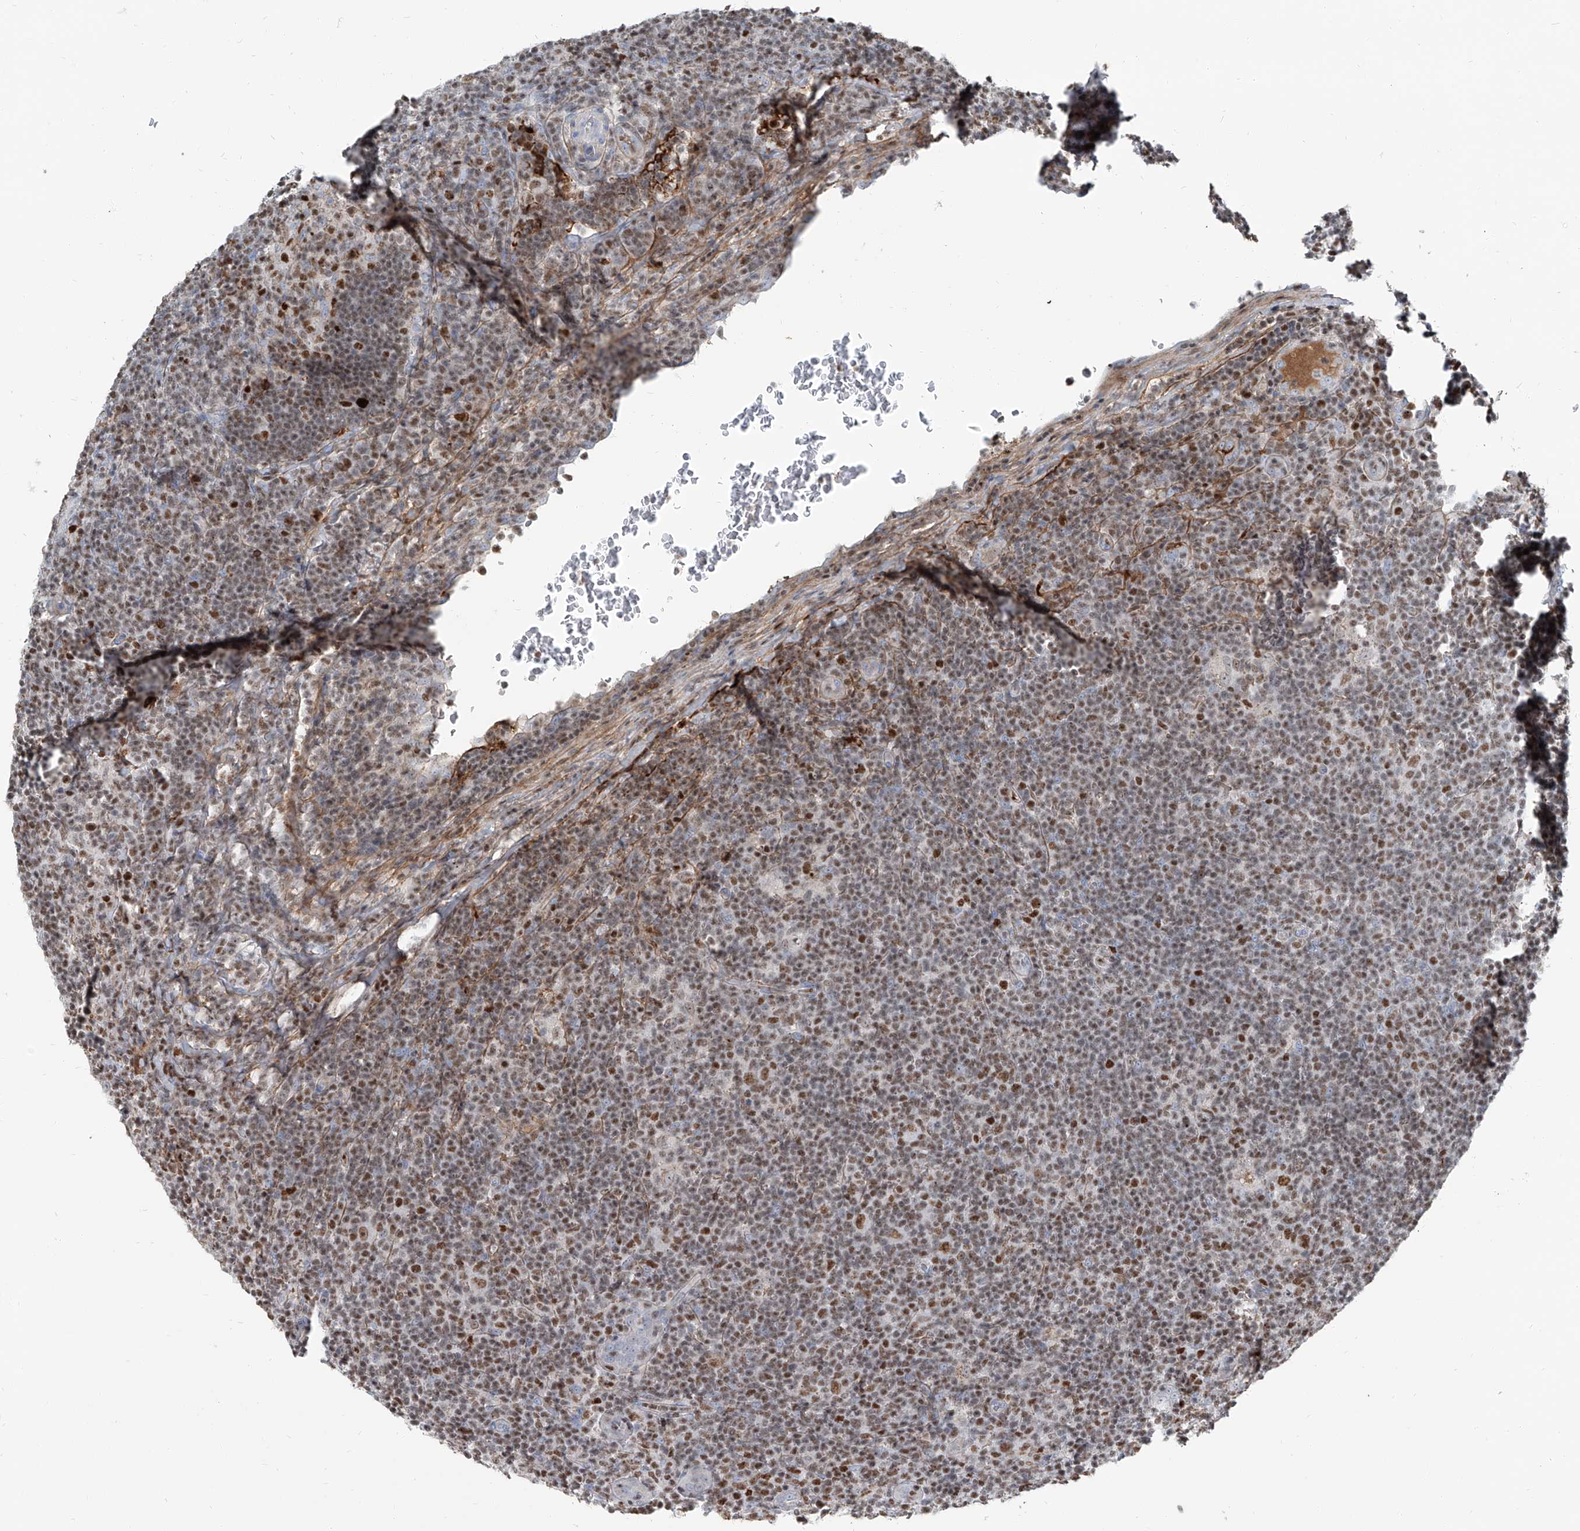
{"staining": {"intensity": "moderate", "quantity": ">75%", "location": "nuclear"}, "tissue": "lymphoma", "cell_type": "Tumor cells", "image_type": "cancer", "snomed": [{"axis": "morphology", "description": "Hodgkin's disease, NOS"}, {"axis": "topography", "description": "Lymph node"}], "caption": "Immunohistochemical staining of lymphoma displays moderate nuclear protein staining in about >75% of tumor cells.", "gene": "HOXA3", "patient": {"sex": "female", "age": 57}}